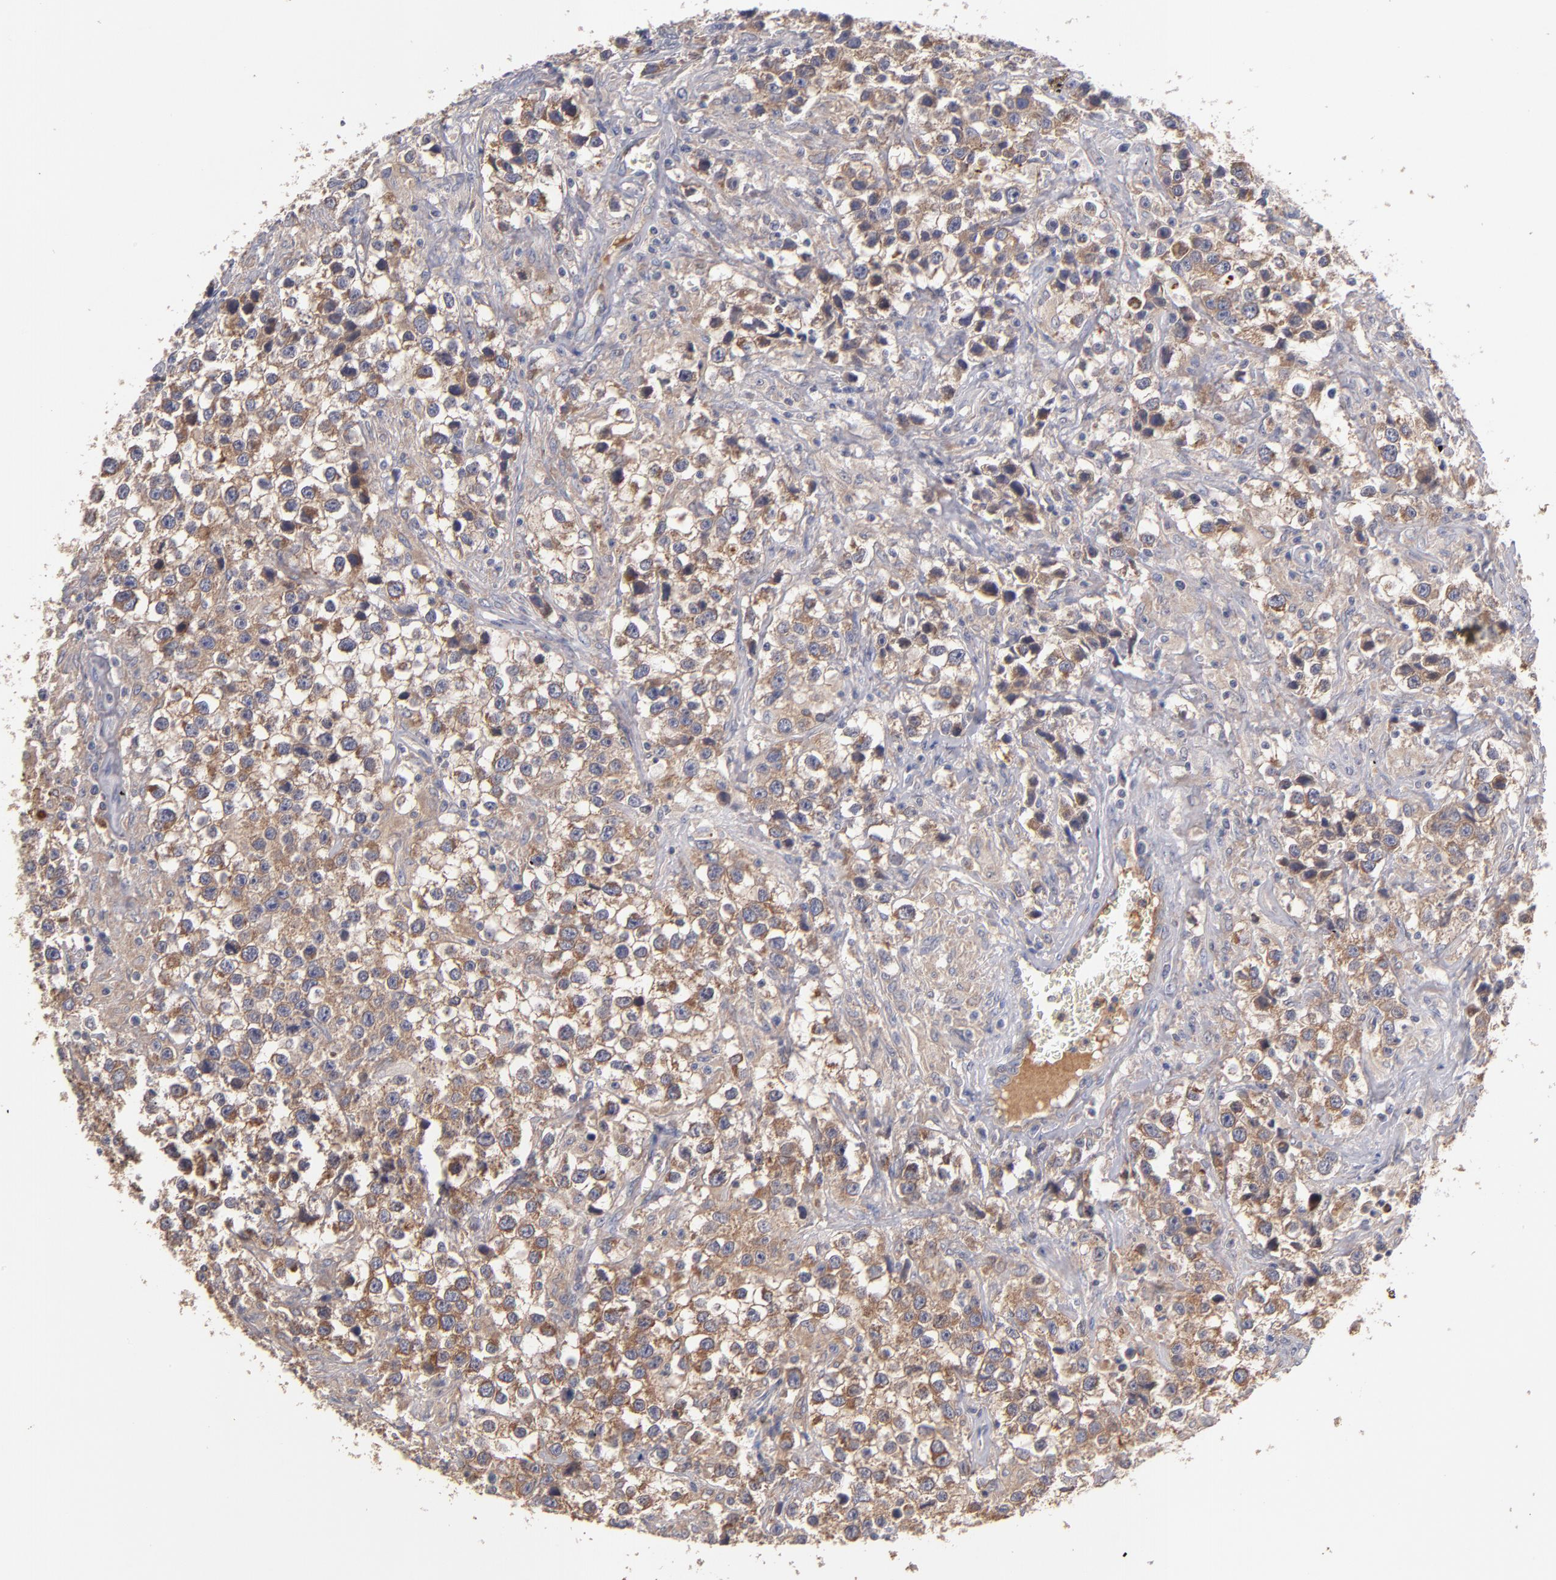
{"staining": {"intensity": "moderate", "quantity": ">75%", "location": "cytoplasmic/membranous"}, "tissue": "testis cancer", "cell_type": "Tumor cells", "image_type": "cancer", "snomed": [{"axis": "morphology", "description": "Seminoma, NOS"}, {"axis": "topography", "description": "Testis"}], "caption": "Immunohistochemistry histopathology image of neoplastic tissue: human testis cancer stained using immunohistochemistry (IHC) displays medium levels of moderate protein expression localized specifically in the cytoplasmic/membranous of tumor cells, appearing as a cytoplasmic/membranous brown color.", "gene": "DACT1", "patient": {"sex": "male", "age": 43}}